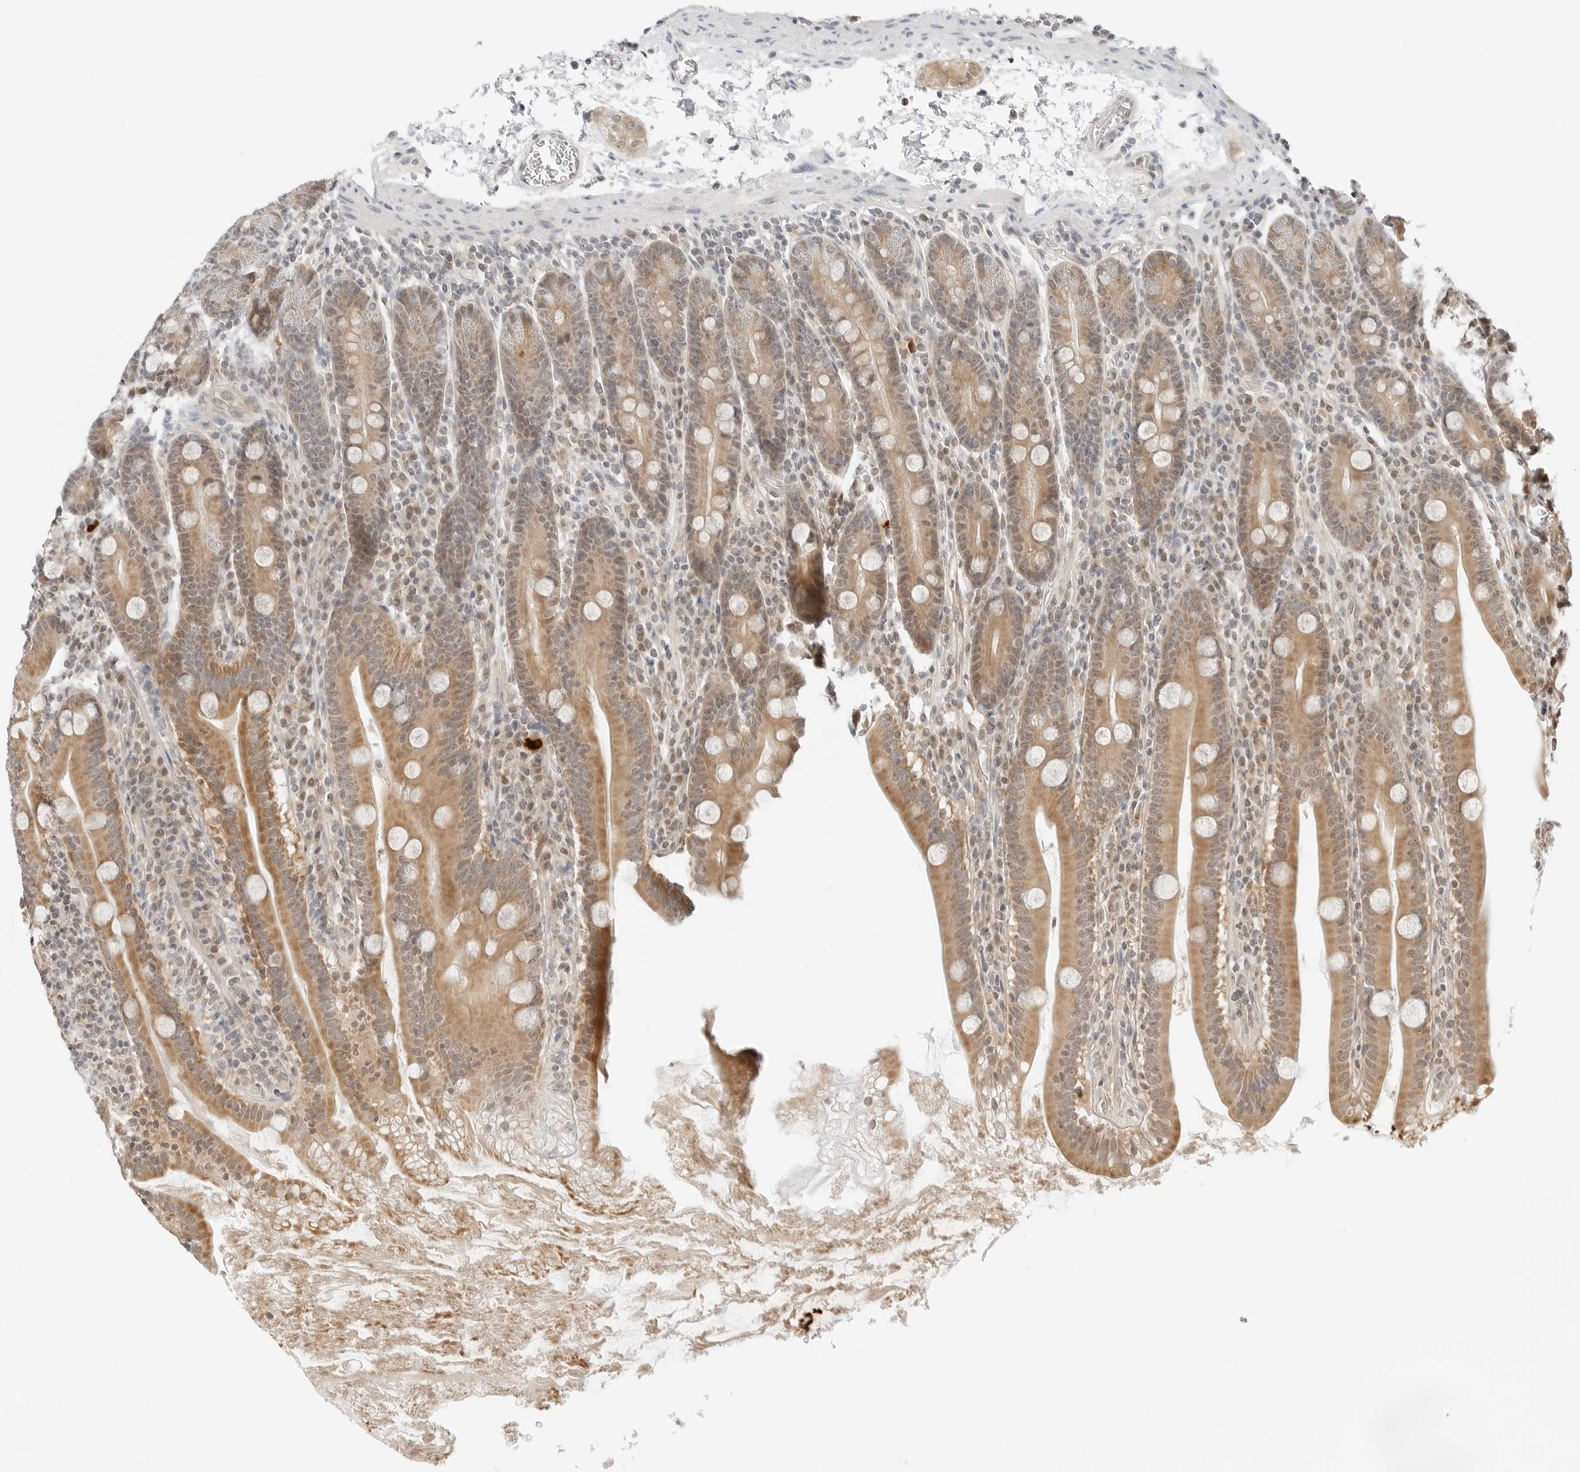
{"staining": {"intensity": "strong", "quantity": ">75%", "location": "cytoplasmic/membranous"}, "tissue": "duodenum", "cell_type": "Glandular cells", "image_type": "normal", "snomed": [{"axis": "morphology", "description": "Normal tissue, NOS"}, {"axis": "topography", "description": "Duodenum"}], "caption": "Immunohistochemical staining of benign human duodenum exhibits strong cytoplasmic/membranous protein staining in approximately >75% of glandular cells. (DAB IHC, brown staining for protein, blue staining for nuclei).", "gene": "IQCC", "patient": {"sex": "male", "age": 35}}